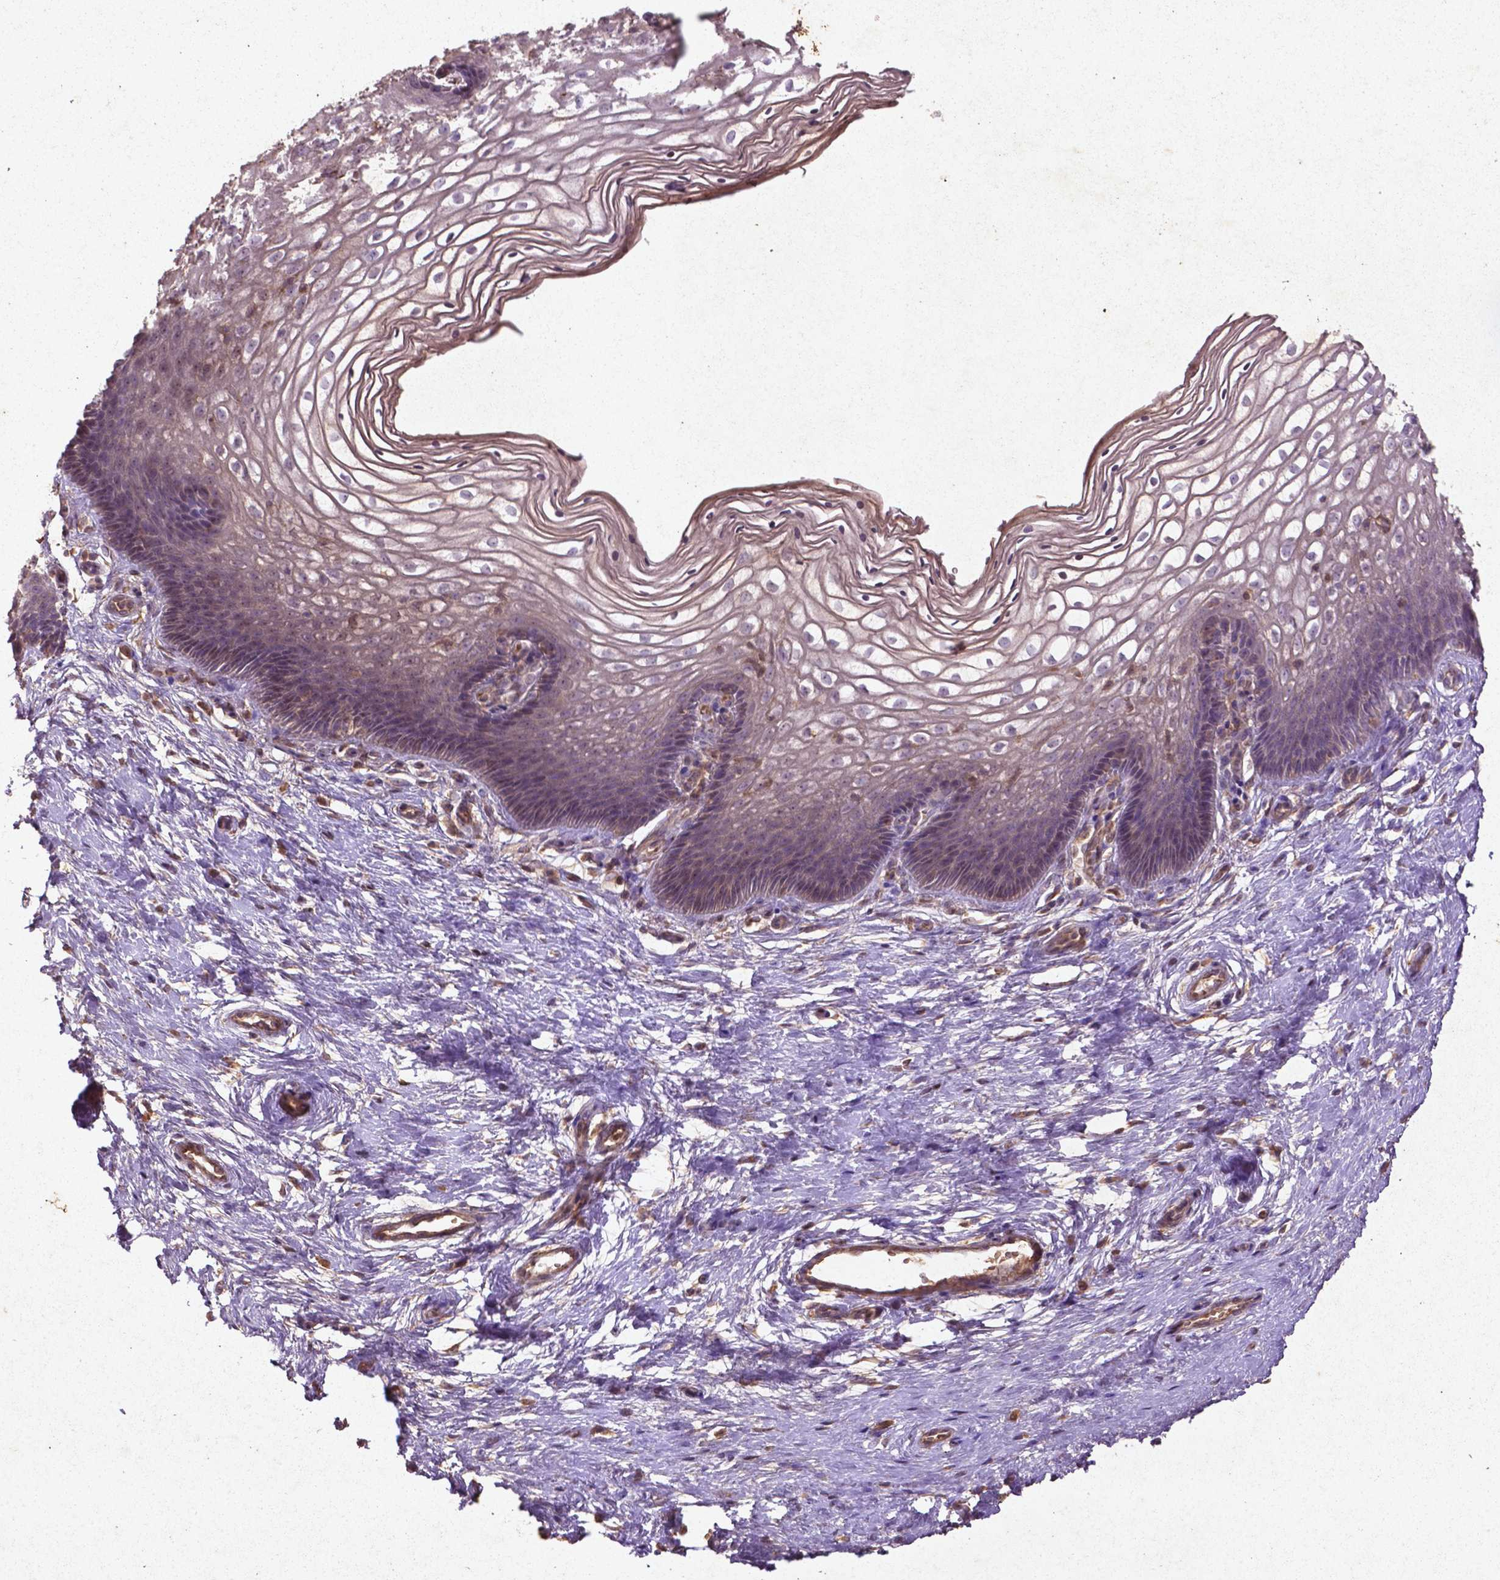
{"staining": {"intensity": "moderate", "quantity": ">75%", "location": "cytoplasmic/membranous"}, "tissue": "cervix", "cell_type": "Glandular cells", "image_type": "normal", "snomed": [{"axis": "morphology", "description": "Normal tissue, NOS"}, {"axis": "topography", "description": "Cervix"}], "caption": "Cervix stained with a protein marker demonstrates moderate staining in glandular cells.", "gene": "COQ2", "patient": {"sex": "female", "age": 34}}